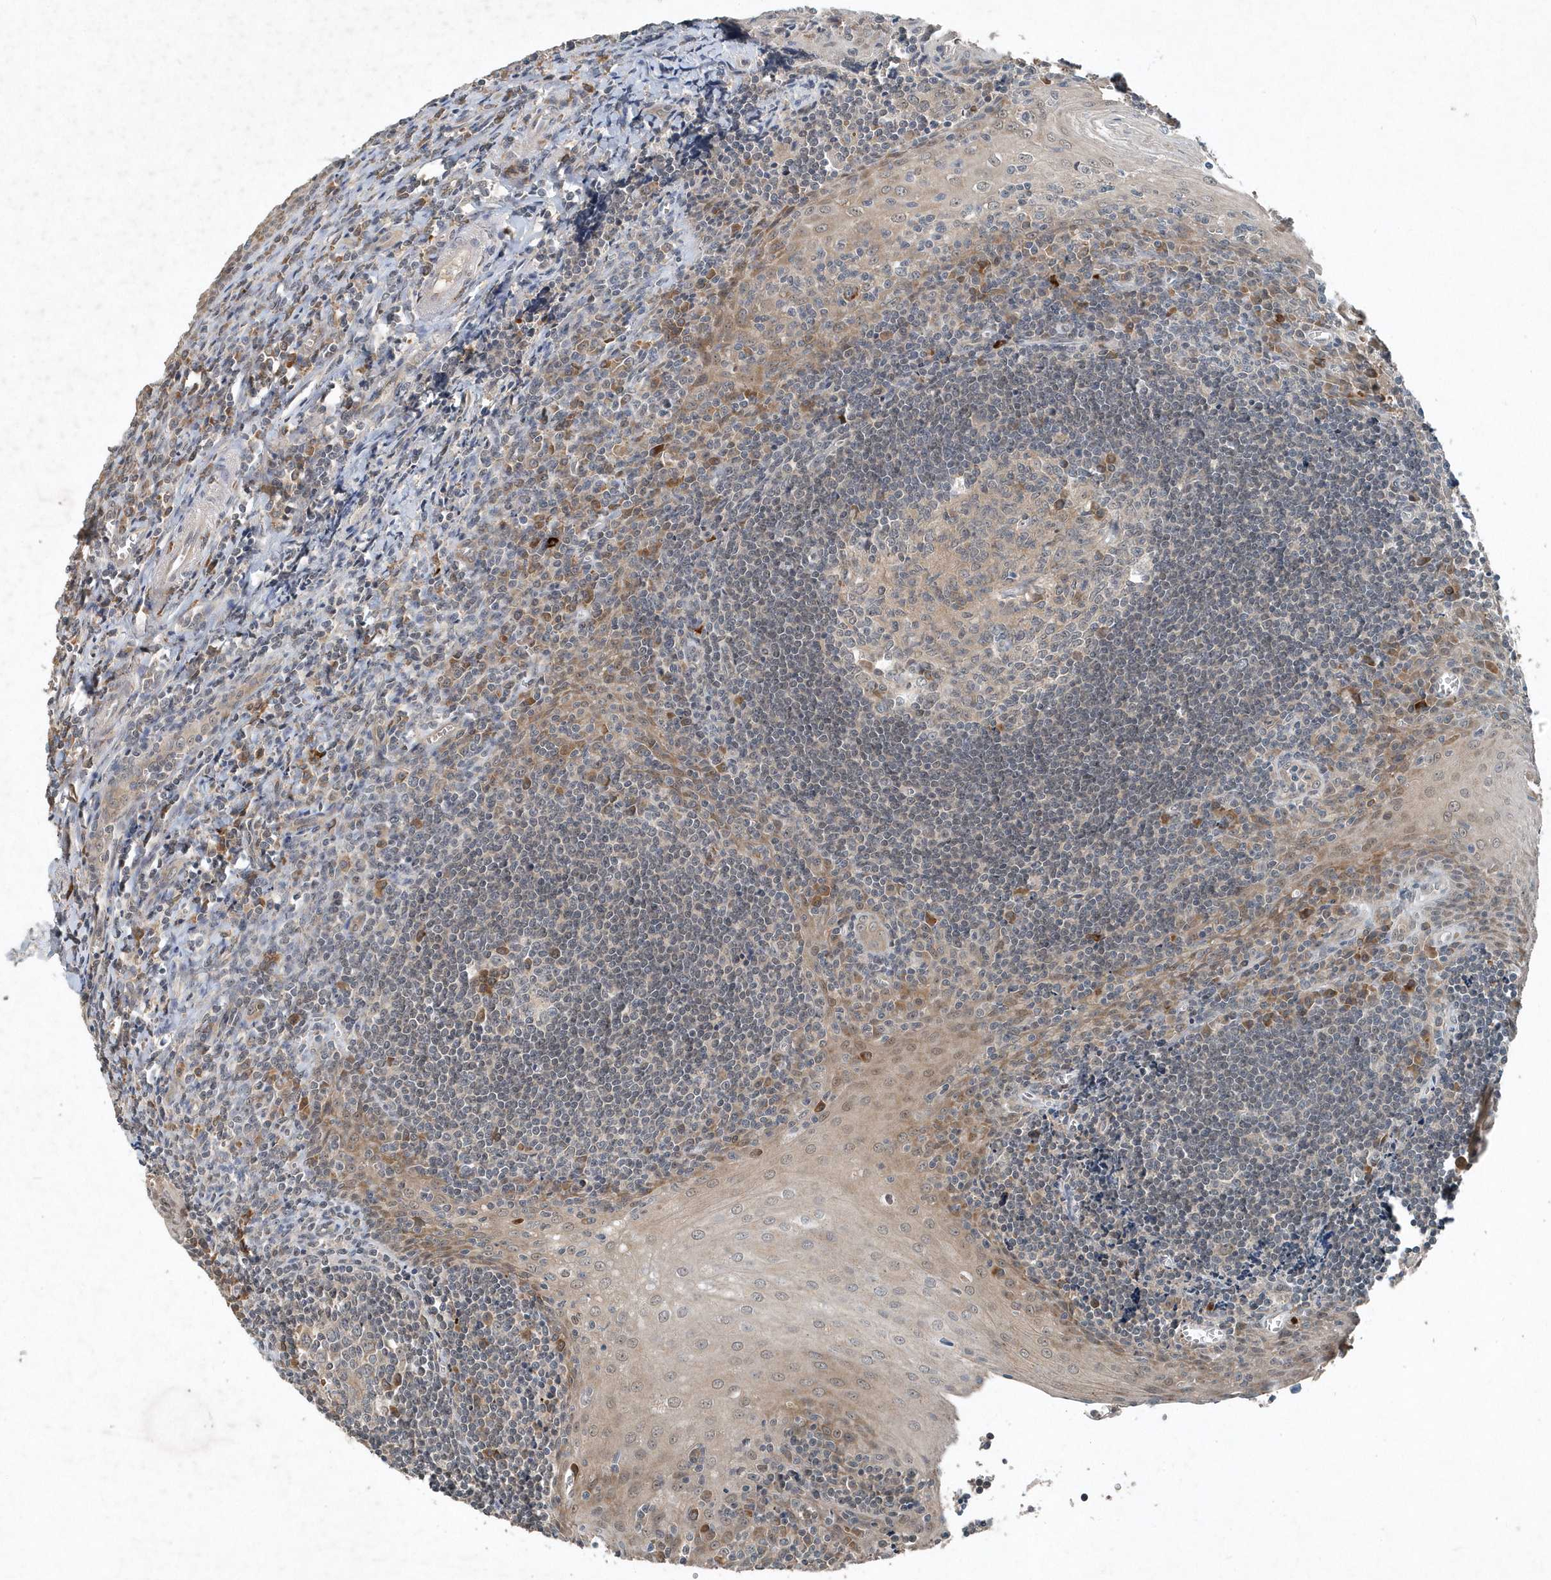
{"staining": {"intensity": "negative", "quantity": "none", "location": "none"}, "tissue": "tonsil", "cell_type": "Germinal center cells", "image_type": "normal", "snomed": [{"axis": "morphology", "description": "Normal tissue, NOS"}, {"axis": "topography", "description": "Tonsil"}], "caption": "Tonsil stained for a protein using immunohistochemistry displays no positivity germinal center cells.", "gene": "SCFD2", "patient": {"sex": "male", "age": 27}}